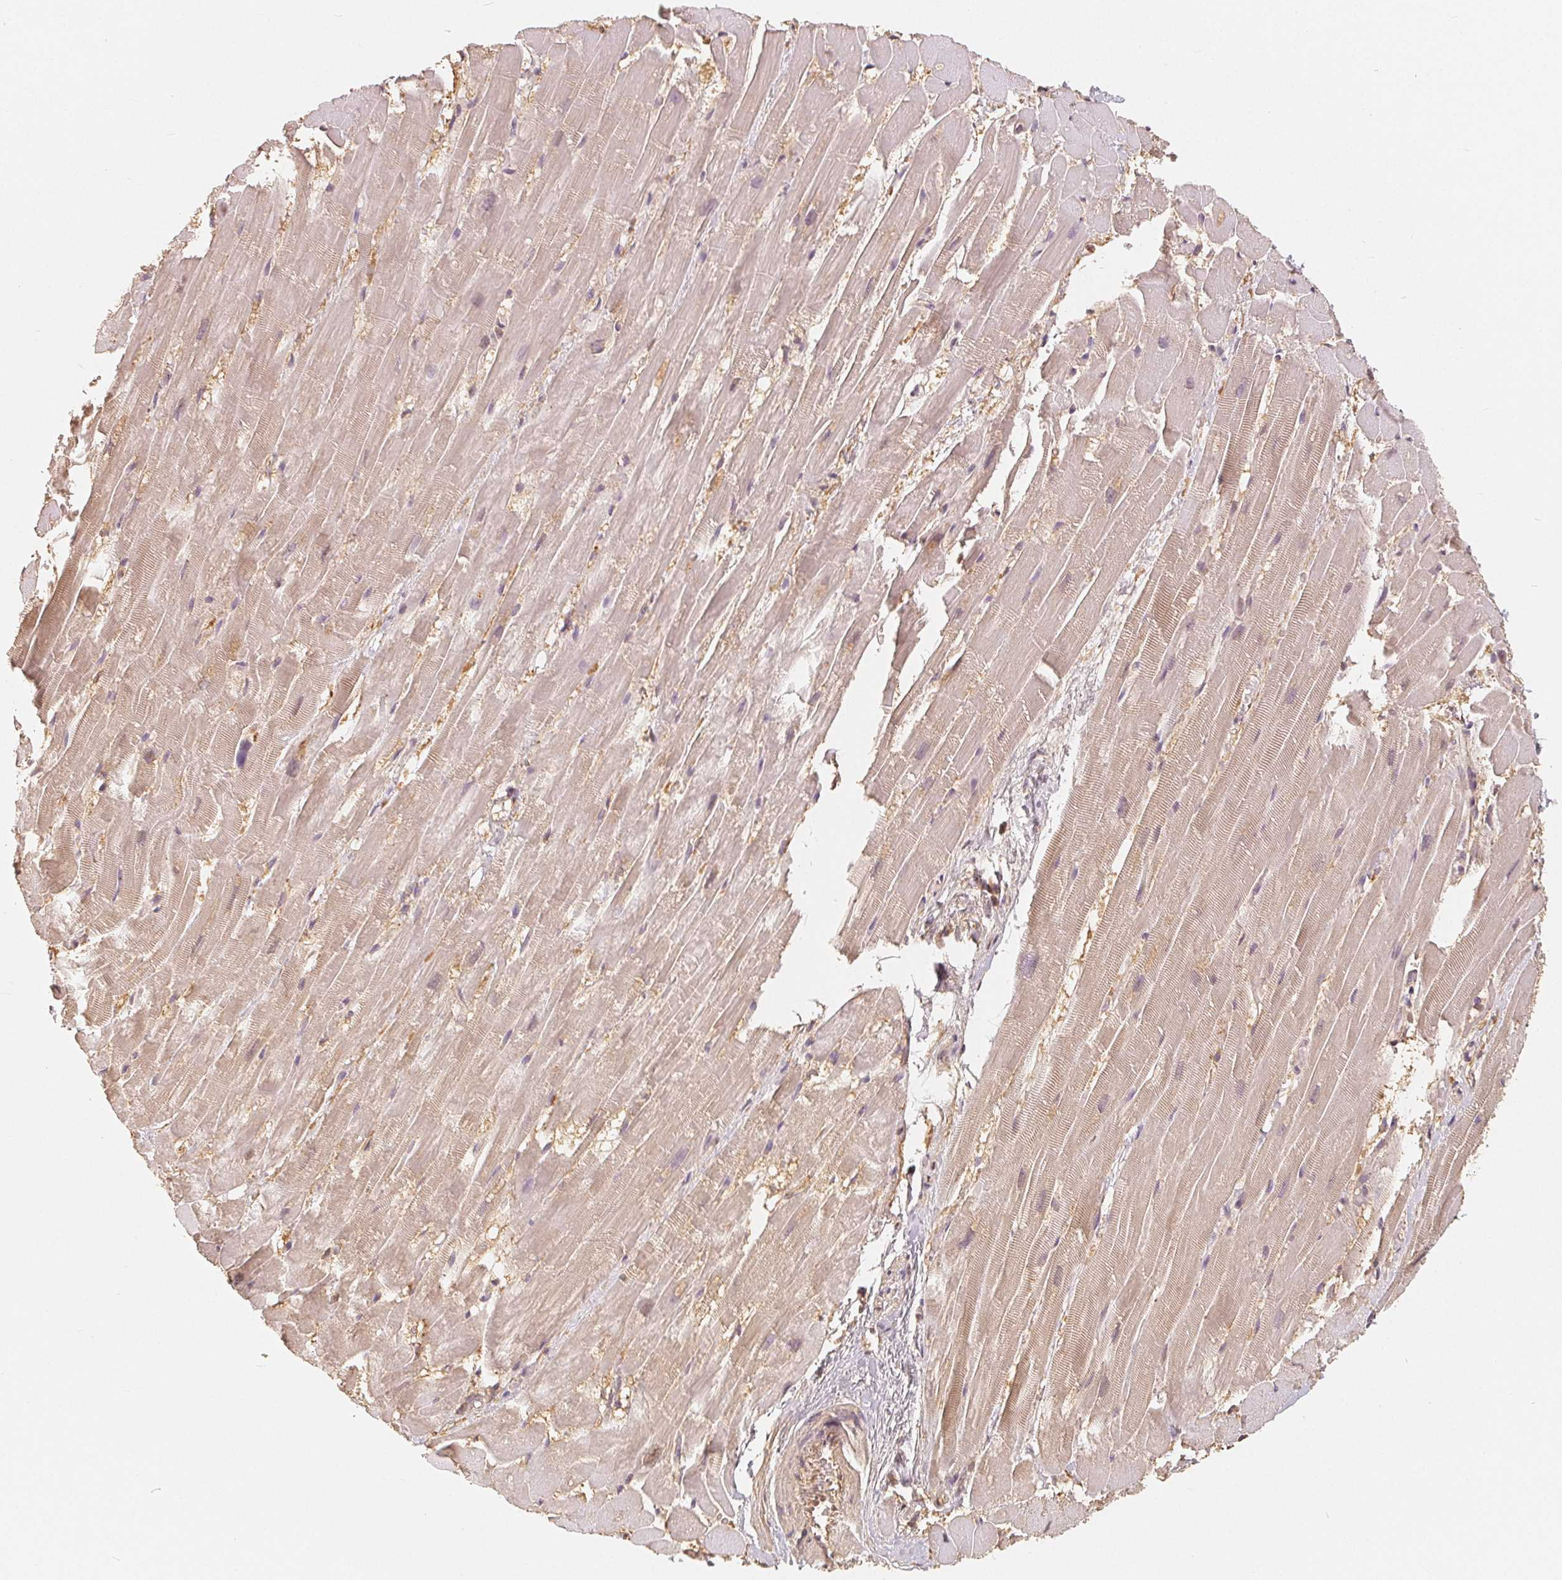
{"staining": {"intensity": "weak", "quantity": "25%-75%", "location": "cytoplasmic/membranous,nuclear"}, "tissue": "heart muscle", "cell_type": "Cardiomyocytes", "image_type": "normal", "snomed": [{"axis": "morphology", "description": "Normal tissue, NOS"}, {"axis": "topography", "description": "Heart"}], "caption": "IHC (DAB (3,3'-diaminobenzidine)) staining of benign heart muscle displays weak cytoplasmic/membranous,nuclear protein expression in approximately 25%-75% of cardiomyocytes.", "gene": "GUSB", "patient": {"sex": "male", "age": 37}}